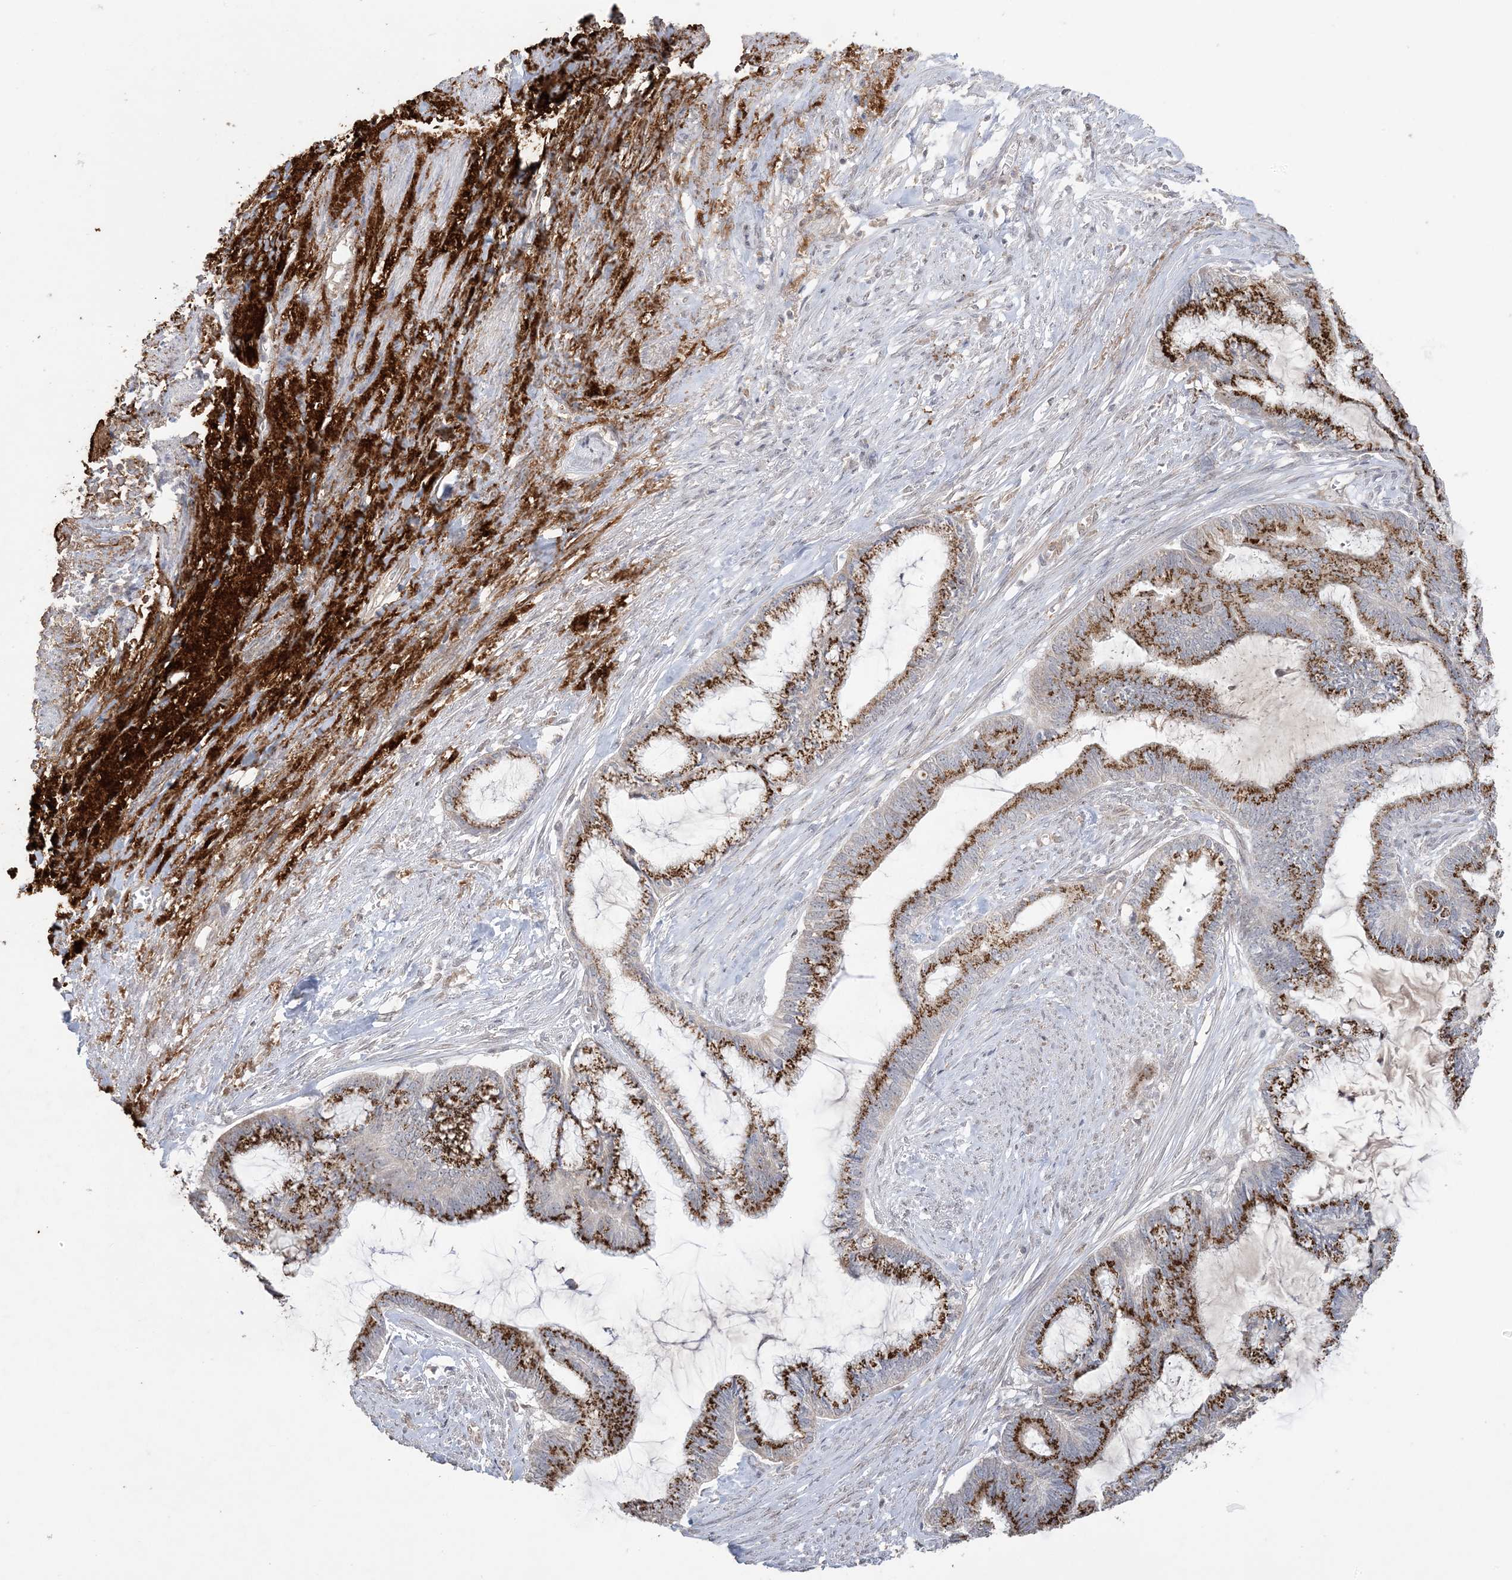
{"staining": {"intensity": "strong", "quantity": ">75%", "location": "cytoplasmic/membranous"}, "tissue": "endometrial cancer", "cell_type": "Tumor cells", "image_type": "cancer", "snomed": [{"axis": "morphology", "description": "Adenocarcinoma, NOS"}, {"axis": "topography", "description": "Endometrium"}], "caption": "Immunohistochemical staining of human endometrial adenocarcinoma reveals high levels of strong cytoplasmic/membranous protein positivity in about >75% of tumor cells. Nuclei are stained in blue.", "gene": "XRN1", "patient": {"sex": "female", "age": 86}}